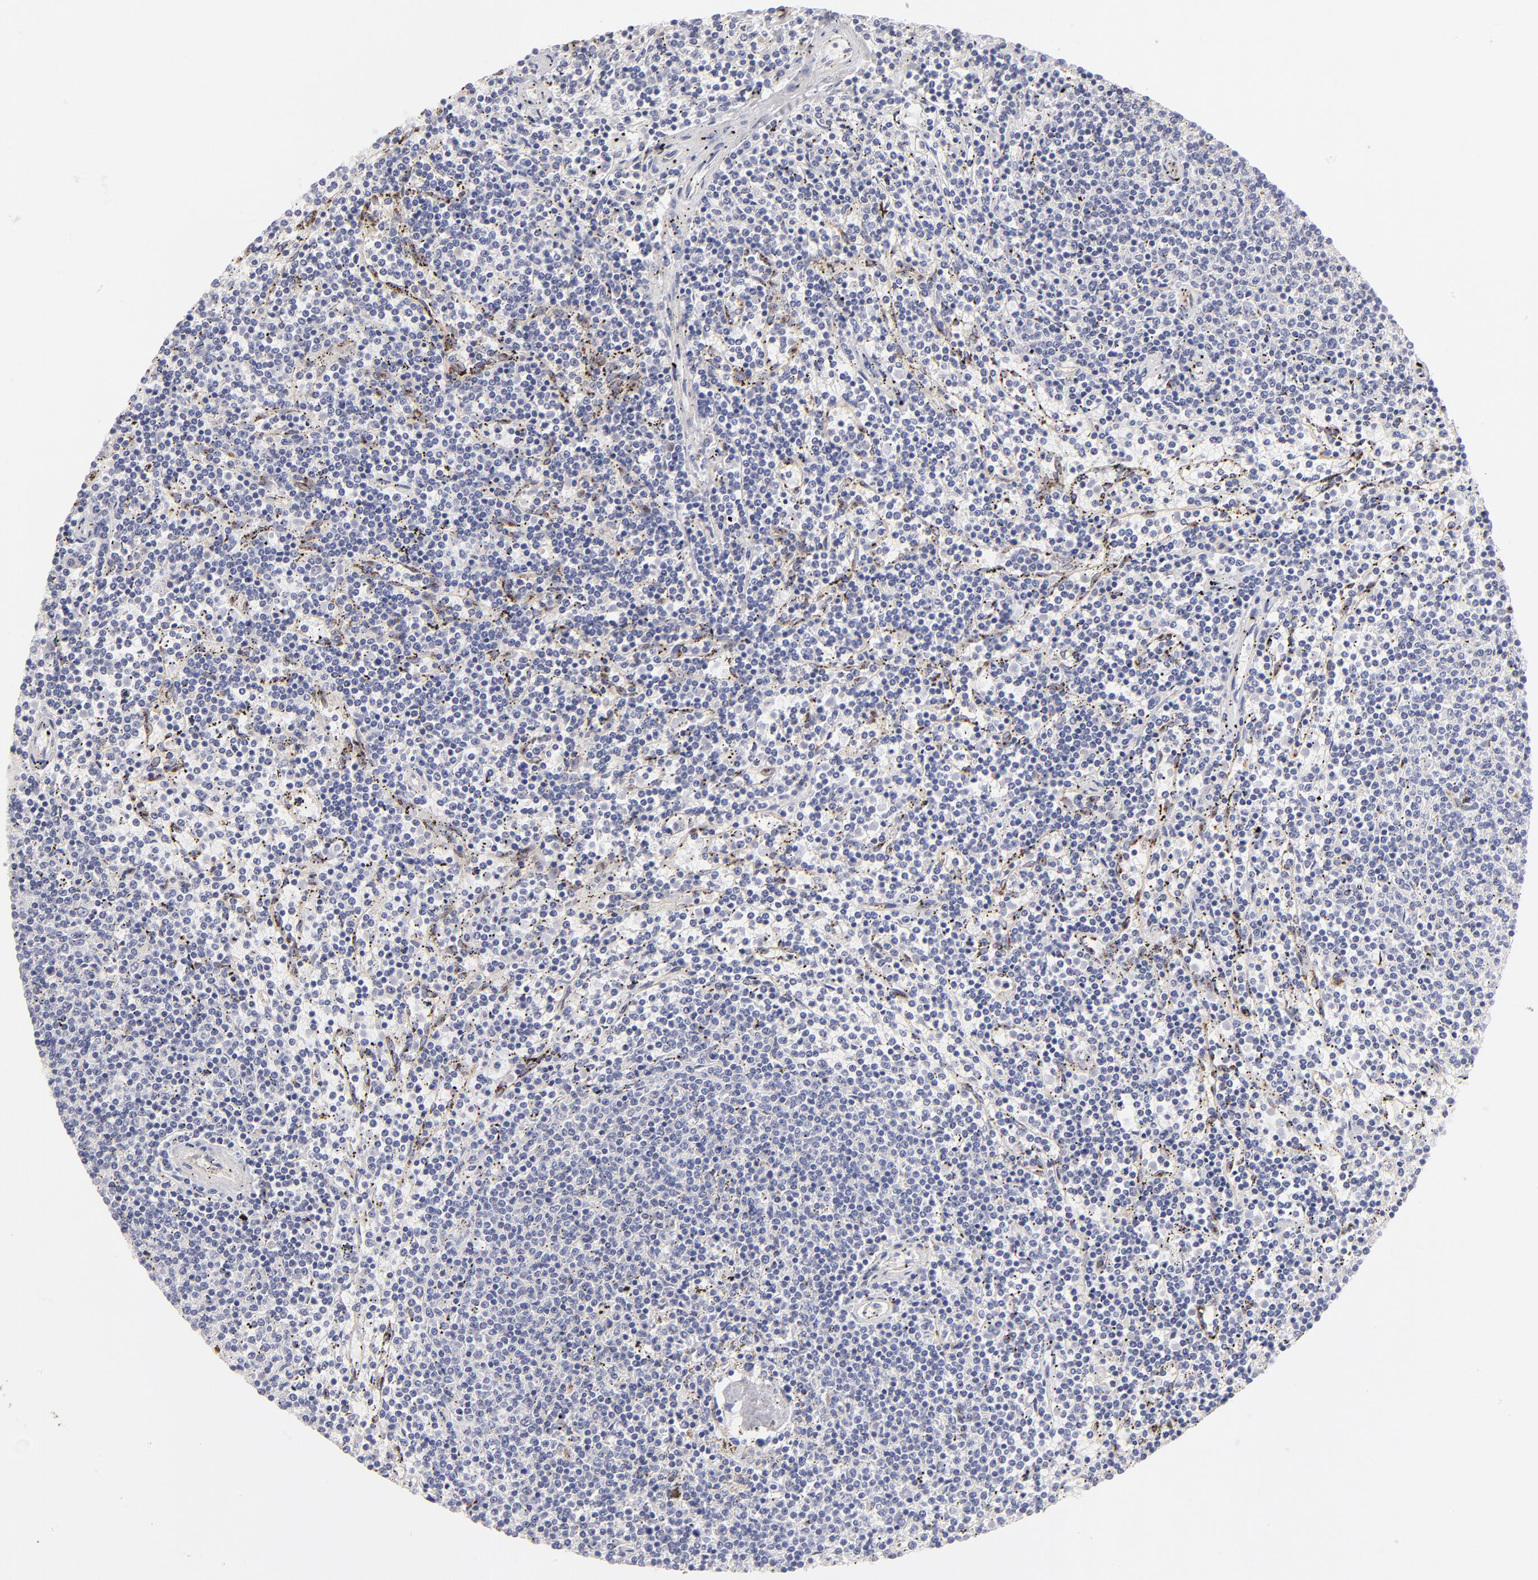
{"staining": {"intensity": "negative", "quantity": "none", "location": "none"}, "tissue": "lymphoma", "cell_type": "Tumor cells", "image_type": "cancer", "snomed": [{"axis": "morphology", "description": "Malignant lymphoma, non-Hodgkin's type, Low grade"}, {"axis": "topography", "description": "Spleen"}], "caption": "Immunohistochemistry (IHC) micrograph of neoplastic tissue: lymphoma stained with DAB reveals no significant protein positivity in tumor cells.", "gene": "PLVAP", "patient": {"sex": "female", "age": 50}}